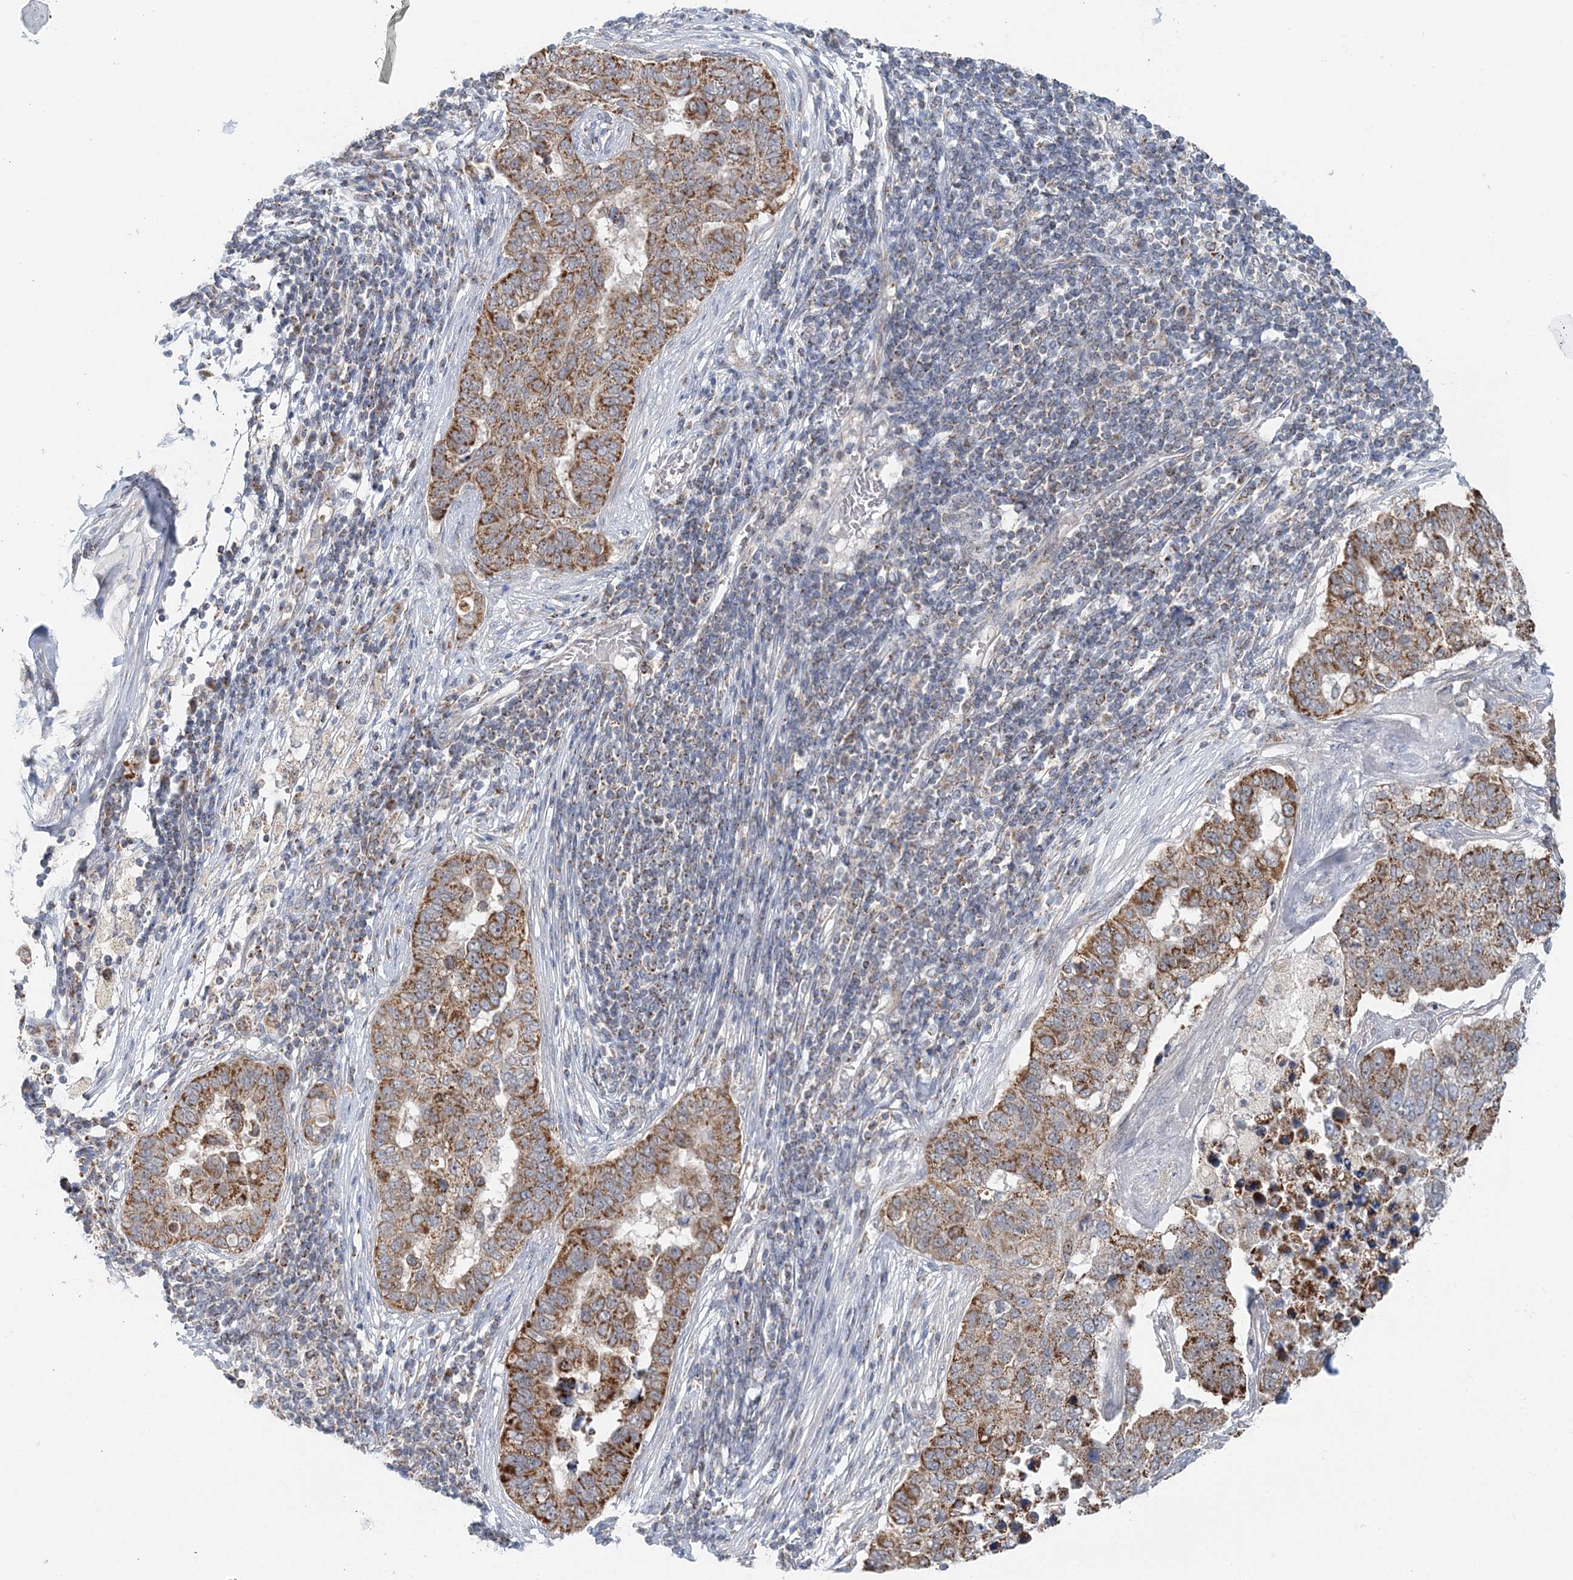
{"staining": {"intensity": "strong", "quantity": ">75%", "location": "cytoplasmic/membranous"}, "tissue": "pancreatic cancer", "cell_type": "Tumor cells", "image_type": "cancer", "snomed": [{"axis": "morphology", "description": "Adenocarcinoma, NOS"}, {"axis": "topography", "description": "Pancreas"}], "caption": "Immunohistochemical staining of human pancreatic adenocarcinoma demonstrates high levels of strong cytoplasmic/membranous protein expression in about >75% of tumor cells.", "gene": "RNF150", "patient": {"sex": "female", "age": 61}}